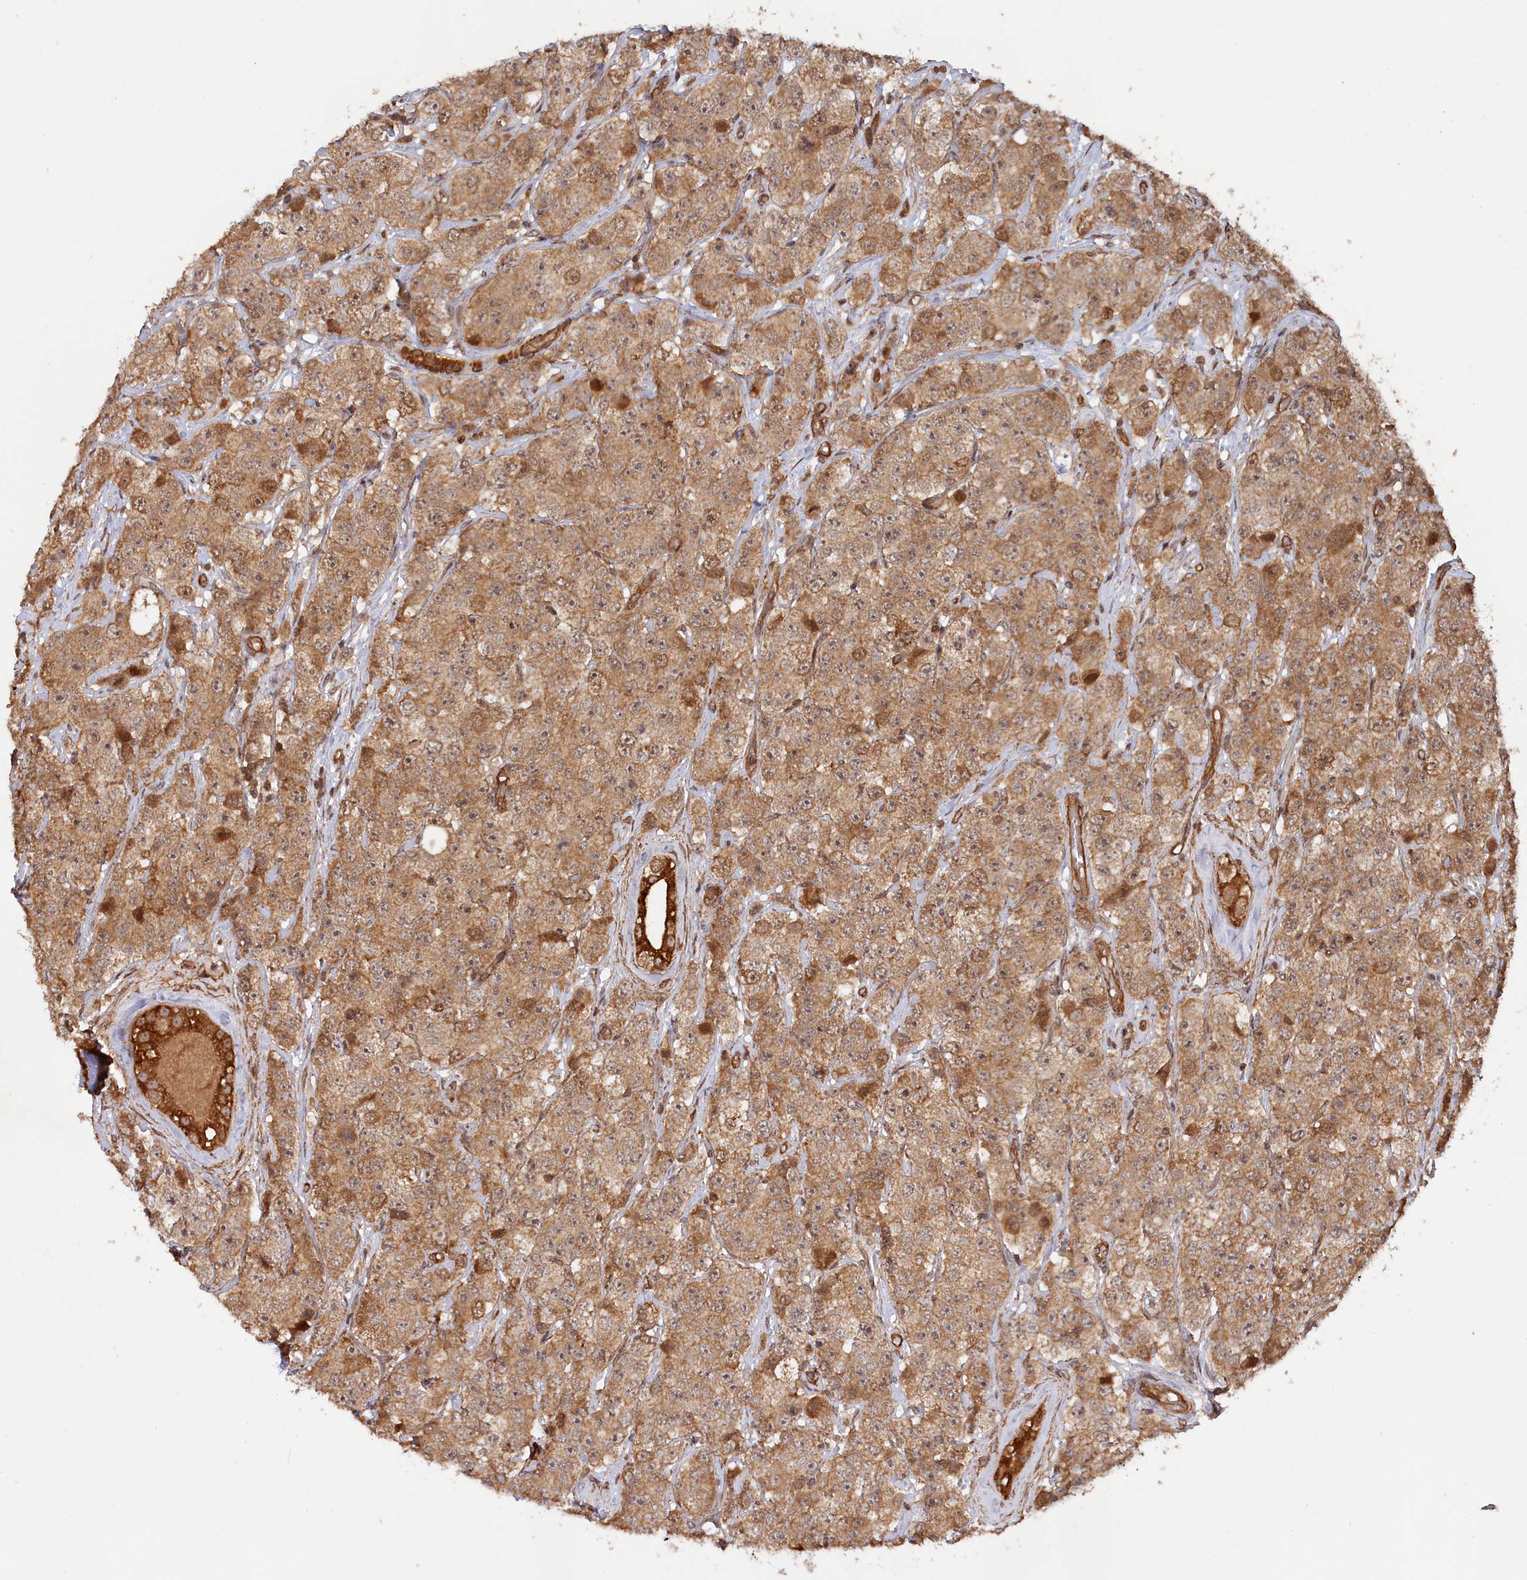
{"staining": {"intensity": "moderate", "quantity": ">75%", "location": "cytoplasmic/membranous"}, "tissue": "testis cancer", "cell_type": "Tumor cells", "image_type": "cancer", "snomed": [{"axis": "morphology", "description": "Seminoma, NOS"}, {"axis": "topography", "description": "Testis"}], "caption": "Protein expression analysis of human testis cancer (seminoma) reveals moderate cytoplasmic/membranous expression in about >75% of tumor cells.", "gene": "CCDC174", "patient": {"sex": "male", "age": 28}}